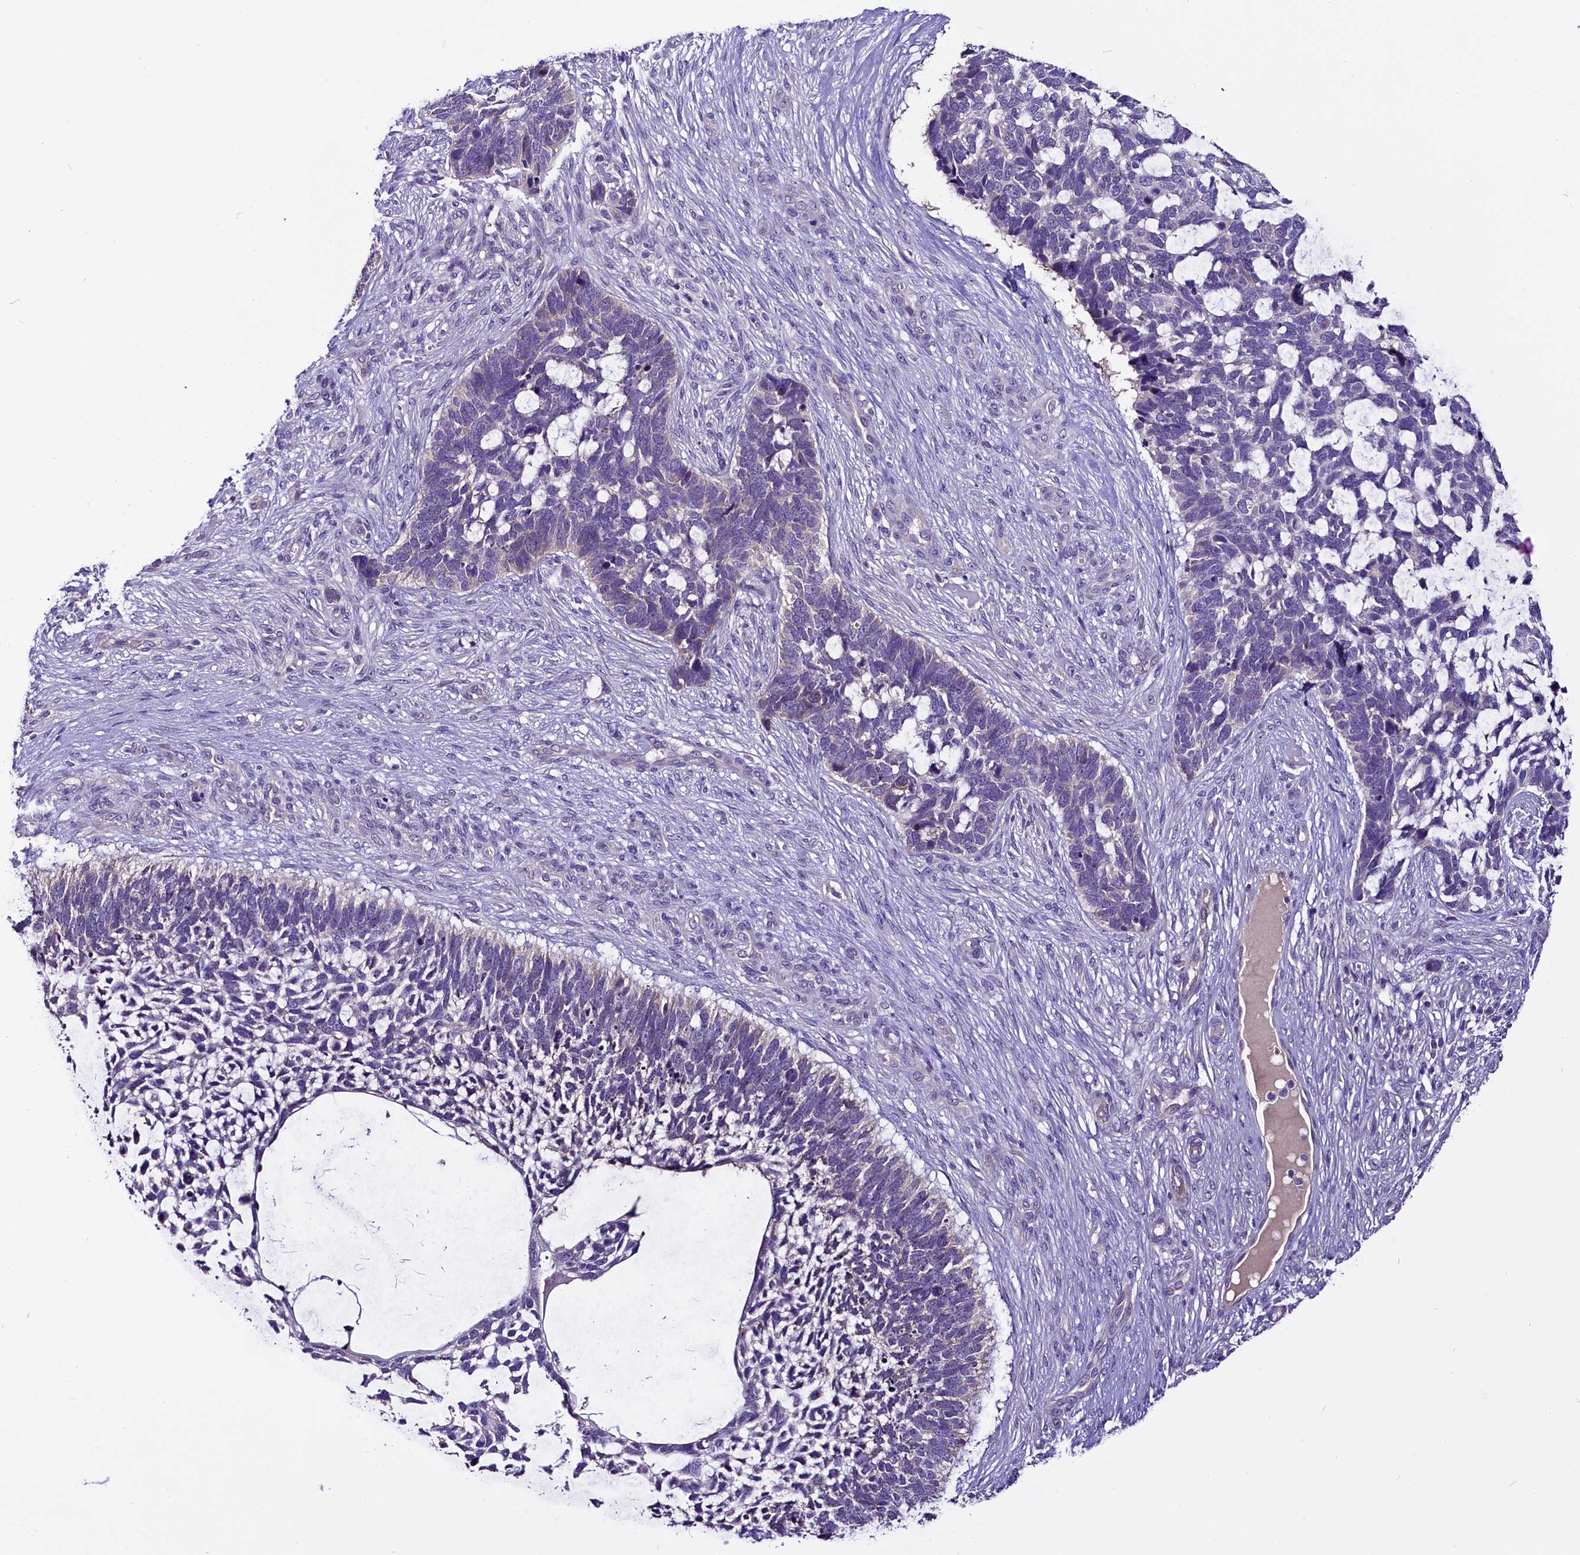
{"staining": {"intensity": "negative", "quantity": "none", "location": "none"}, "tissue": "skin cancer", "cell_type": "Tumor cells", "image_type": "cancer", "snomed": [{"axis": "morphology", "description": "Basal cell carcinoma"}, {"axis": "topography", "description": "Skin"}], "caption": "A histopathology image of human skin cancer is negative for staining in tumor cells.", "gene": "C9orf40", "patient": {"sex": "male", "age": 88}}